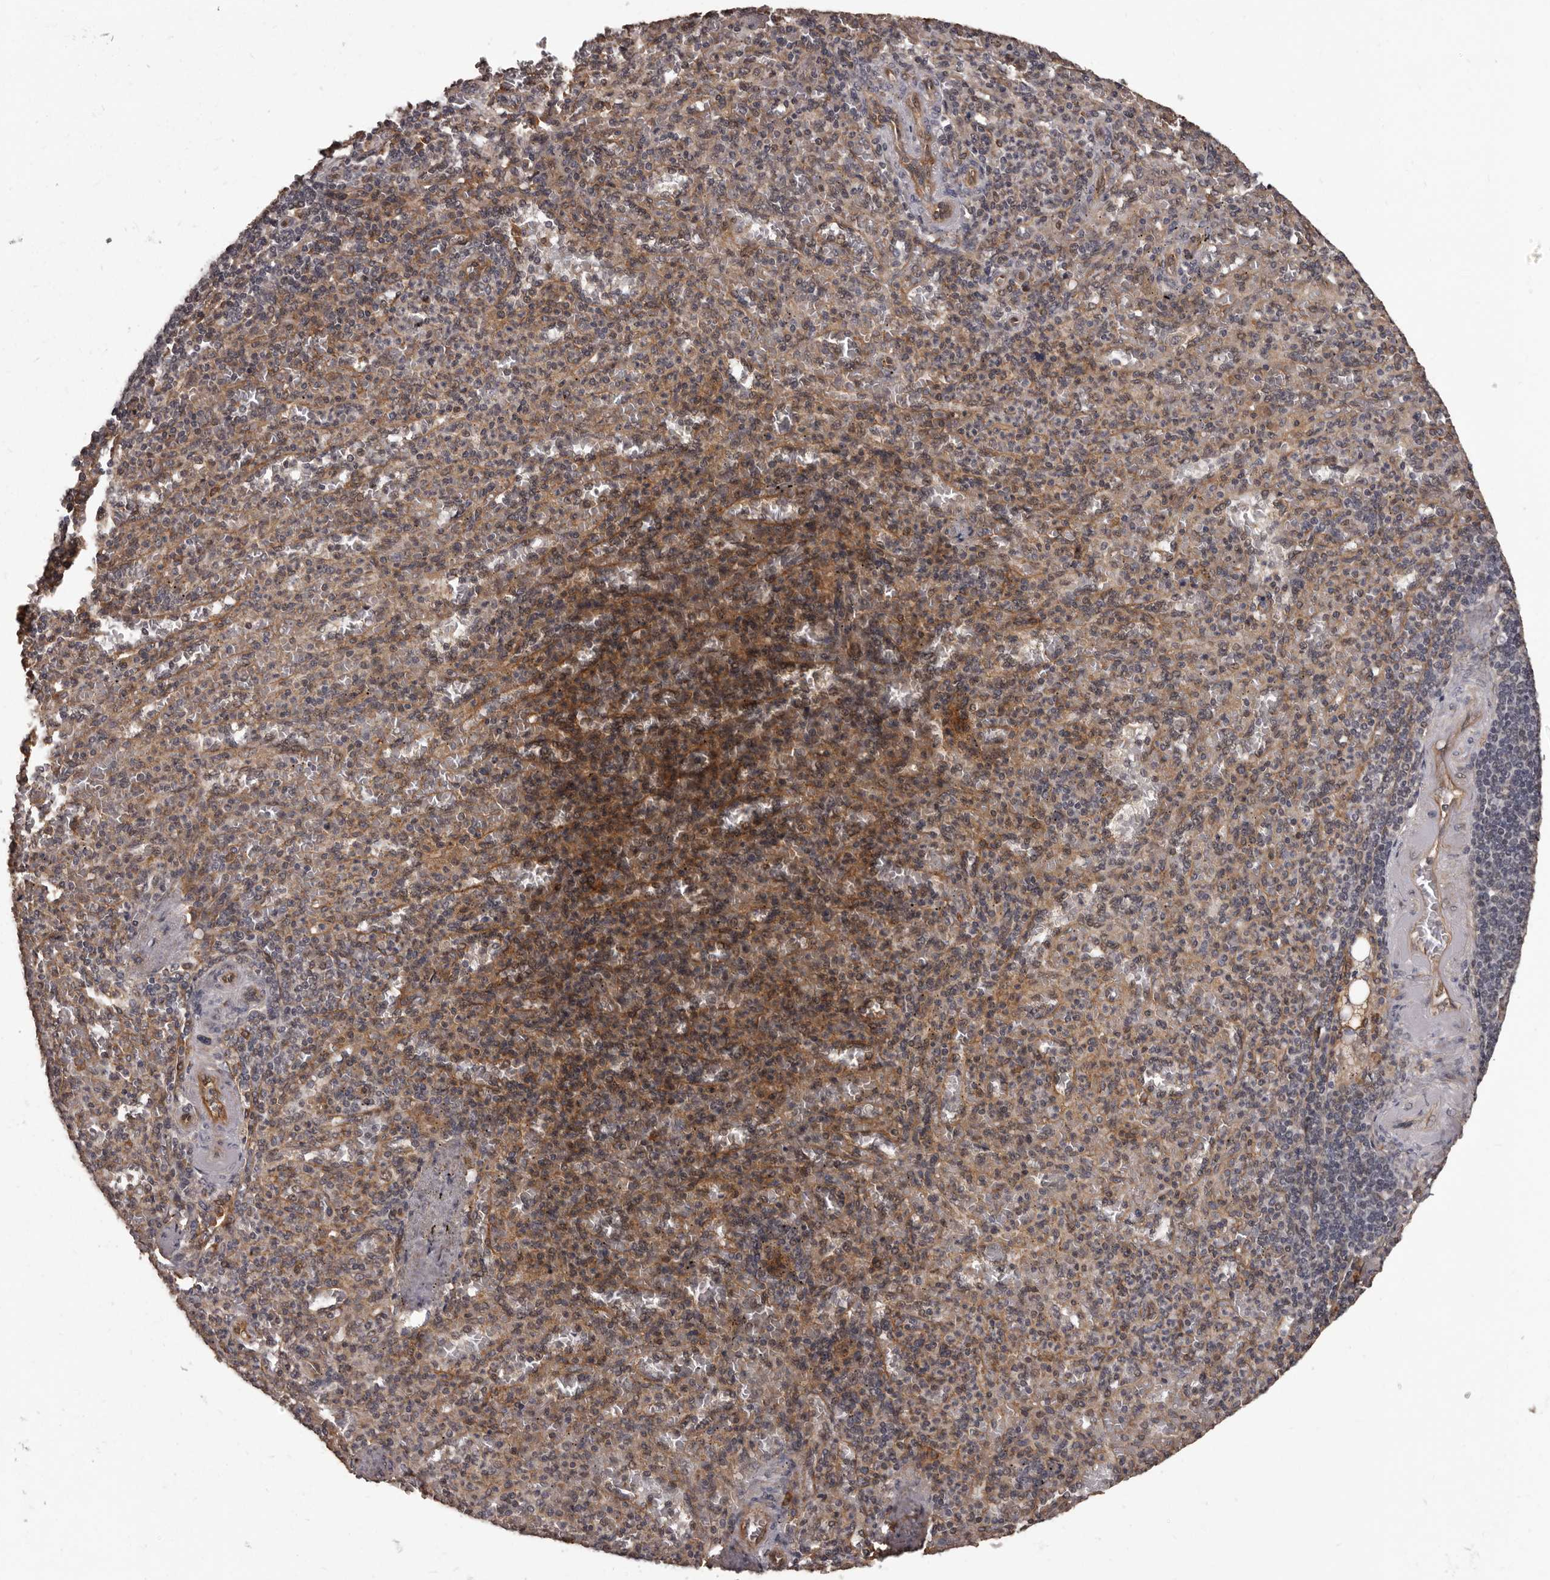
{"staining": {"intensity": "moderate", "quantity": "<25%", "location": "cytoplasmic/membranous"}, "tissue": "spleen", "cell_type": "Cells in red pulp", "image_type": "normal", "snomed": [{"axis": "morphology", "description": "Normal tissue, NOS"}, {"axis": "topography", "description": "Spleen"}], "caption": "Protein staining of benign spleen demonstrates moderate cytoplasmic/membranous expression in about <25% of cells in red pulp.", "gene": "SLITRK6", "patient": {"sex": "female", "age": 74}}